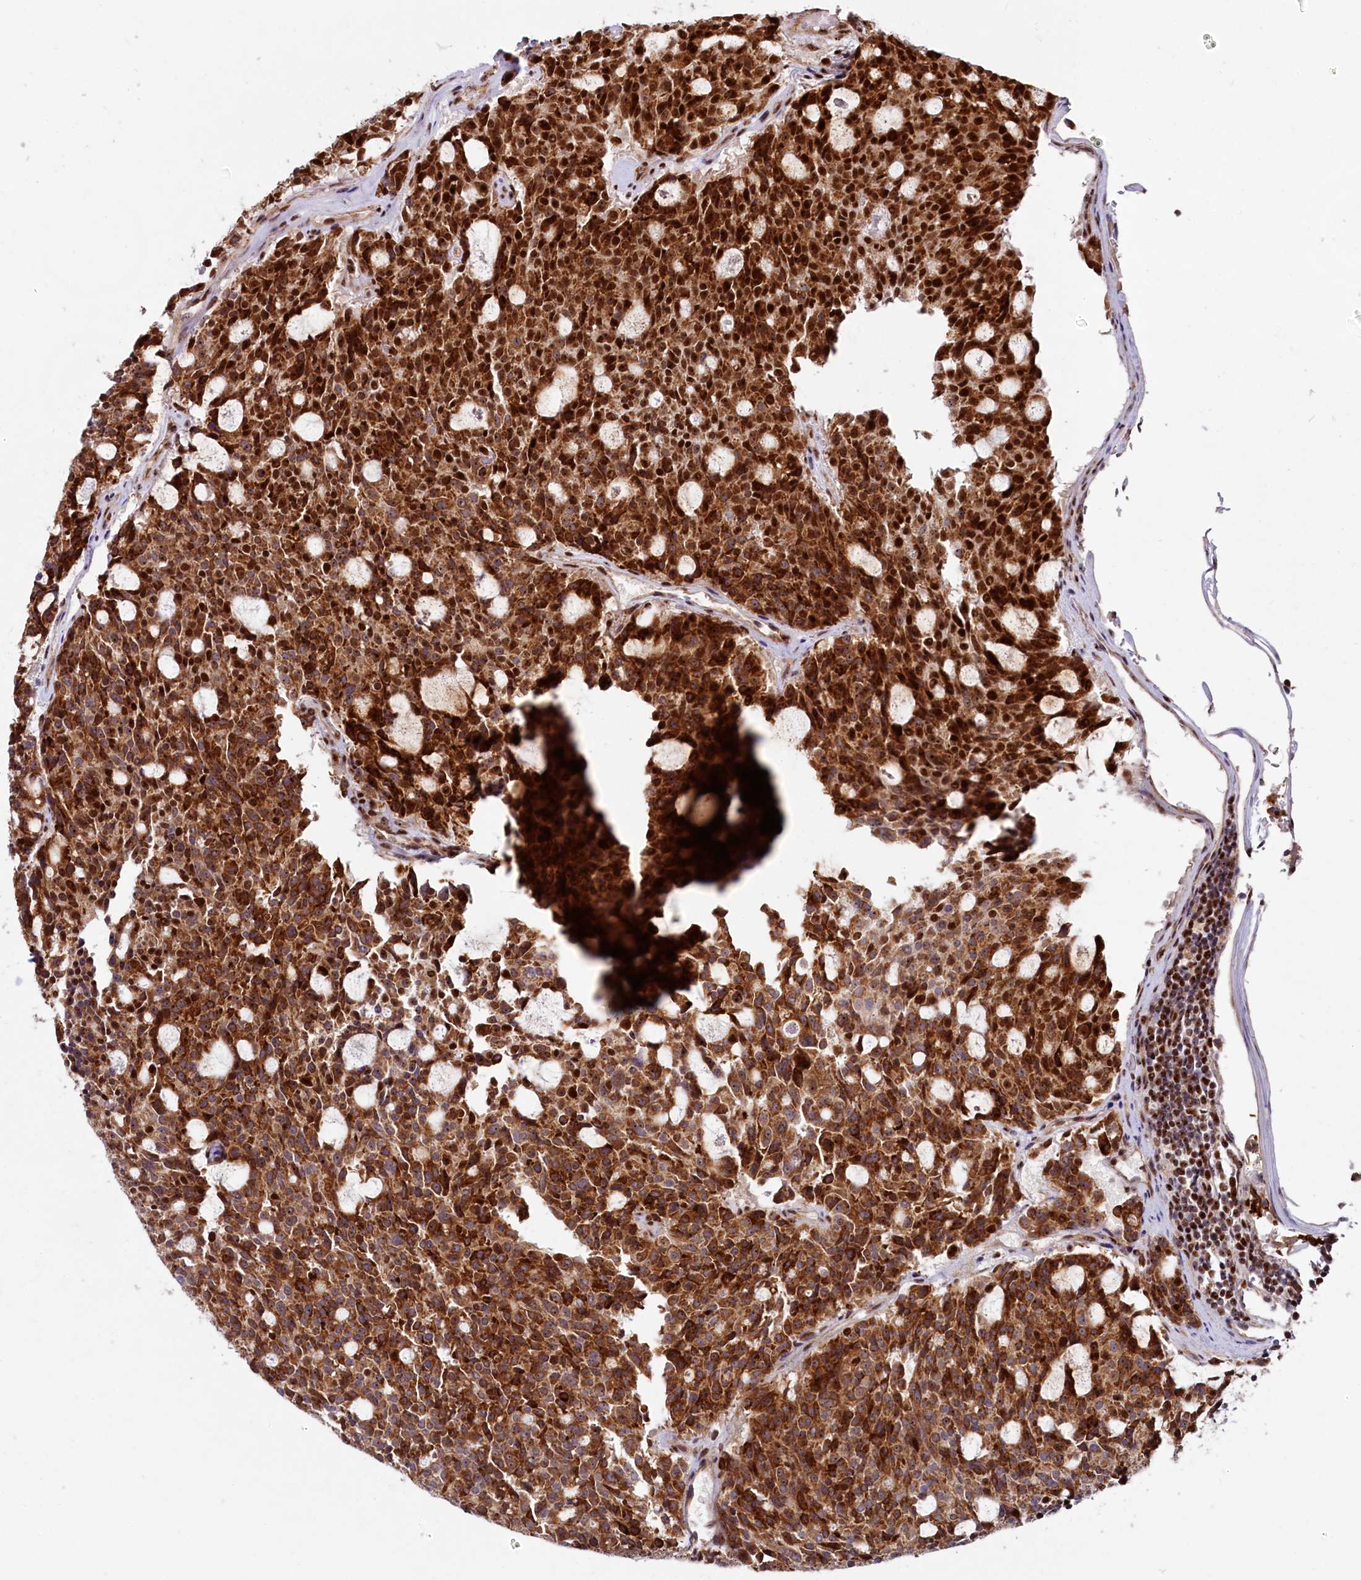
{"staining": {"intensity": "strong", "quantity": ">75%", "location": "cytoplasmic/membranous,nuclear"}, "tissue": "carcinoid", "cell_type": "Tumor cells", "image_type": "cancer", "snomed": [{"axis": "morphology", "description": "Carcinoid, malignant, NOS"}, {"axis": "topography", "description": "Pancreas"}], "caption": "Immunohistochemistry (IHC) photomicrograph of neoplastic tissue: carcinoid stained using IHC reveals high levels of strong protein expression localized specifically in the cytoplasmic/membranous and nuclear of tumor cells, appearing as a cytoplasmic/membranous and nuclear brown color.", "gene": "TCOF1", "patient": {"sex": "female", "age": 54}}